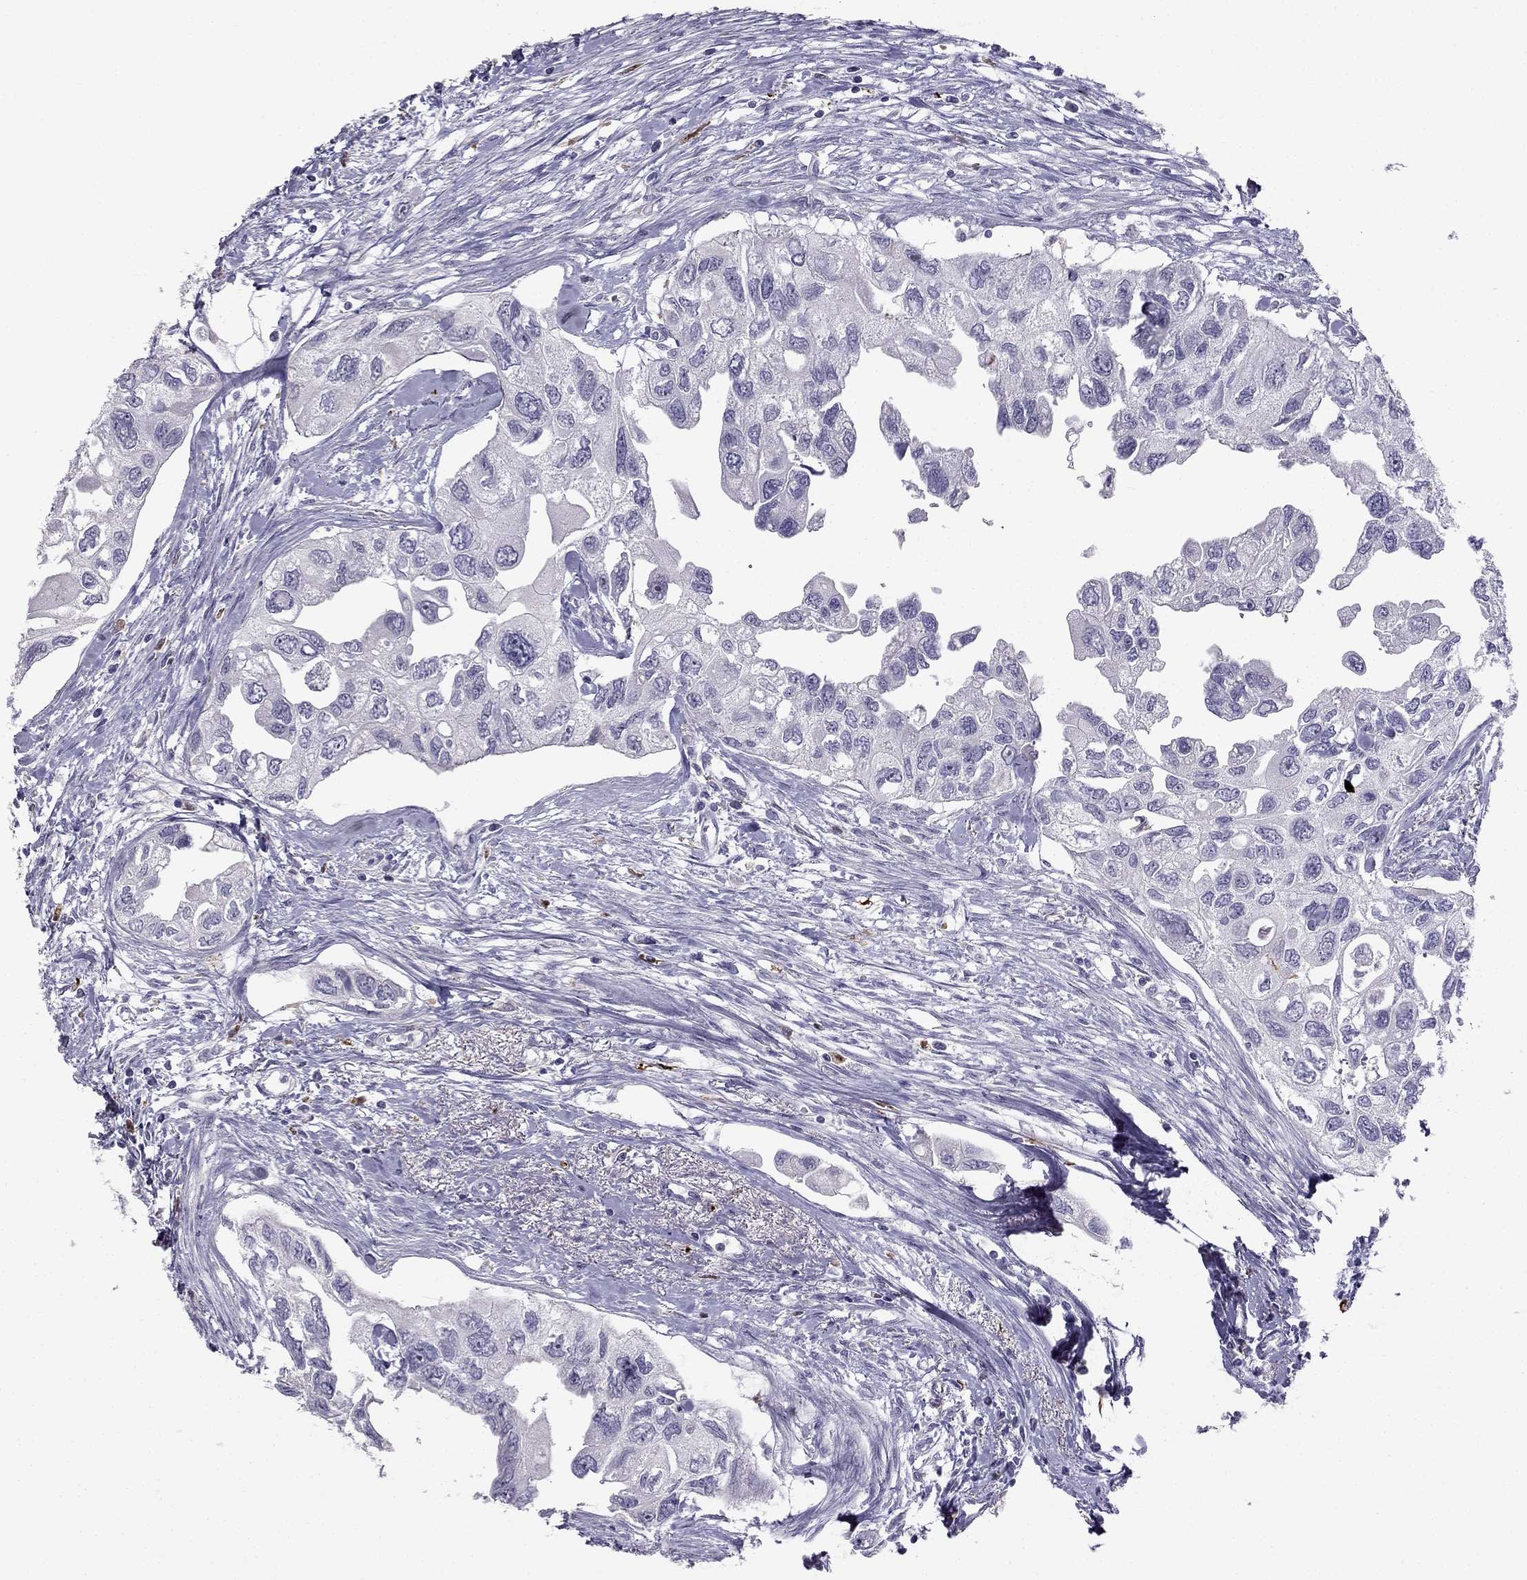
{"staining": {"intensity": "negative", "quantity": "none", "location": "none"}, "tissue": "urothelial cancer", "cell_type": "Tumor cells", "image_type": "cancer", "snomed": [{"axis": "morphology", "description": "Urothelial carcinoma, High grade"}, {"axis": "topography", "description": "Urinary bladder"}], "caption": "Histopathology image shows no significant protein expression in tumor cells of urothelial carcinoma (high-grade).", "gene": "LMTK3", "patient": {"sex": "male", "age": 59}}